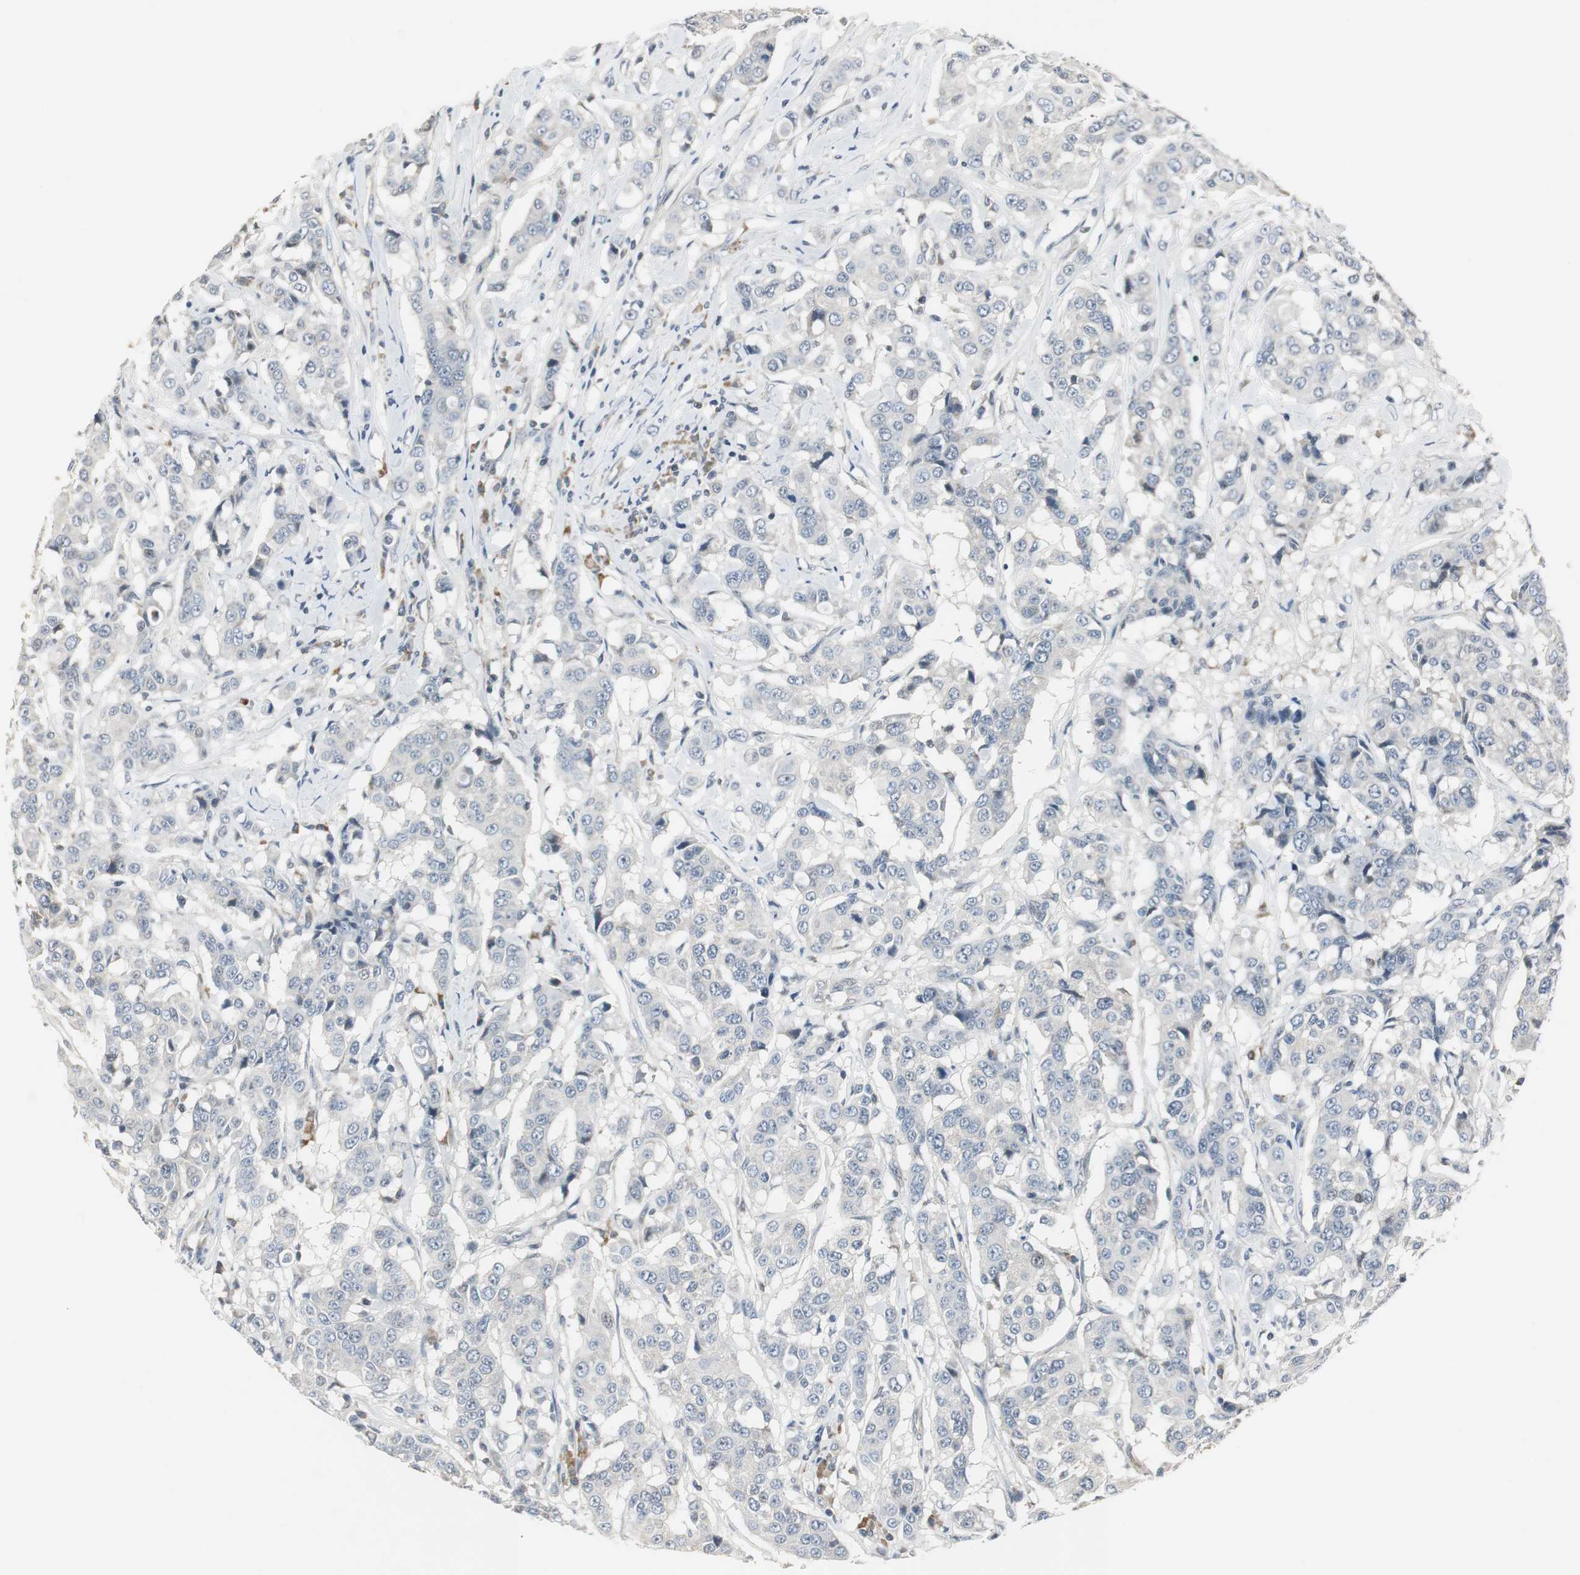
{"staining": {"intensity": "negative", "quantity": "none", "location": "none"}, "tissue": "breast cancer", "cell_type": "Tumor cells", "image_type": "cancer", "snomed": [{"axis": "morphology", "description": "Duct carcinoma"}, {"axis": "topography", "description": "Breast"}], "caption": "An IHC histopathology image of breast cancer is shown. There is no staining in tumor cells of breast cancer.", "gene": "CCT5", "patient": {"sex": "female", "age": 27}}